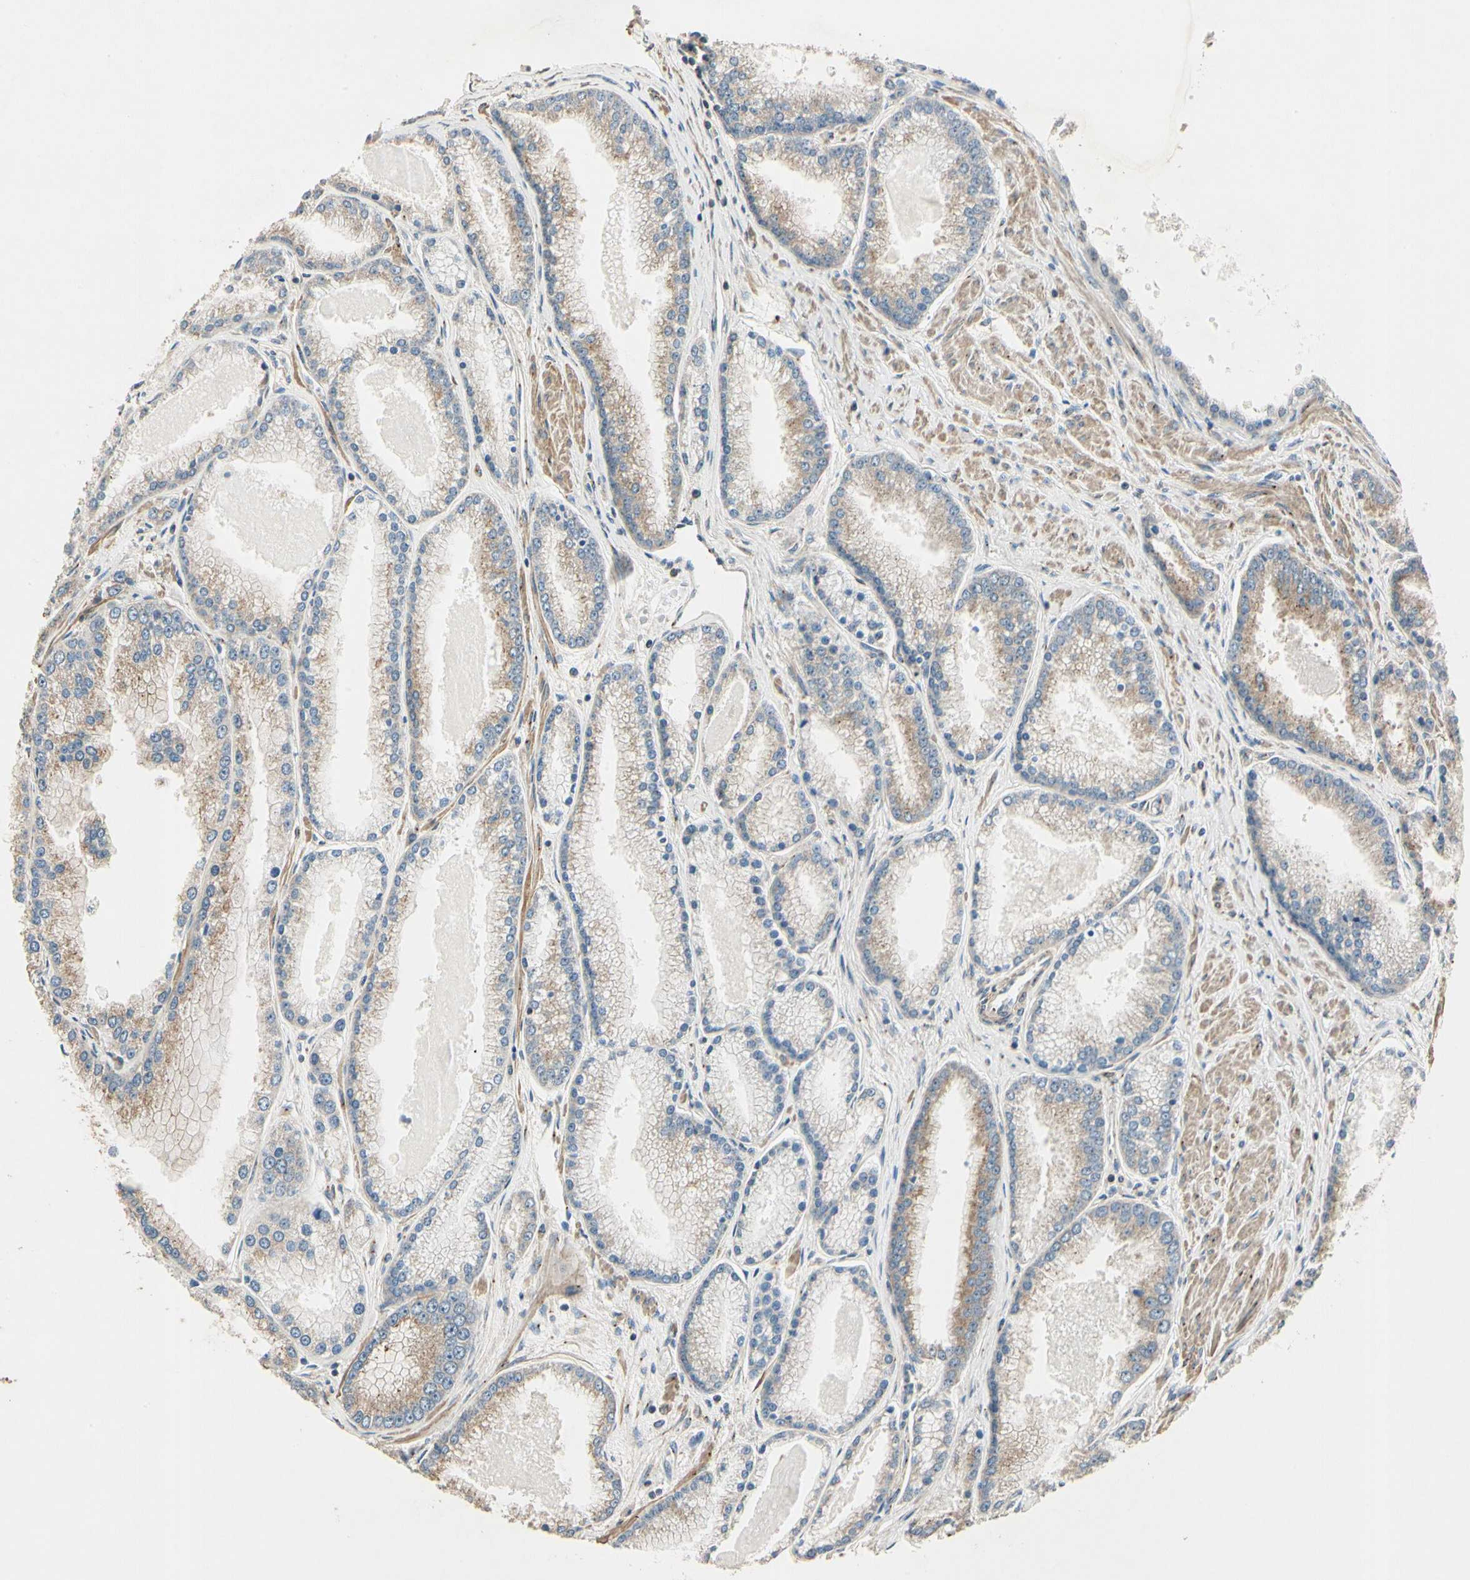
{"staining": {"intensity": "moderate", "quantity": "<25%", "location": "cytoplasmic/membranous"}, "tissue": "prostate cancer", "cell_type": "Tumor cells", "image_type": "cancer", "snomed": [{"axis": "morphology", "description": "Adenocarcinoma, High grade"}, {"axis": "topography", "description": "Prostate"}], "caption": "Brown immunohistochemical staining in human adenocarcinoma (high-grade) (prostate) shows moderate cytoplasmic/membranous expression in approximately <25% of tumor cells. Nuclei are stained in blue.", "gene": "AKAP9", "patient": {"sex": "male", "age": 61}}